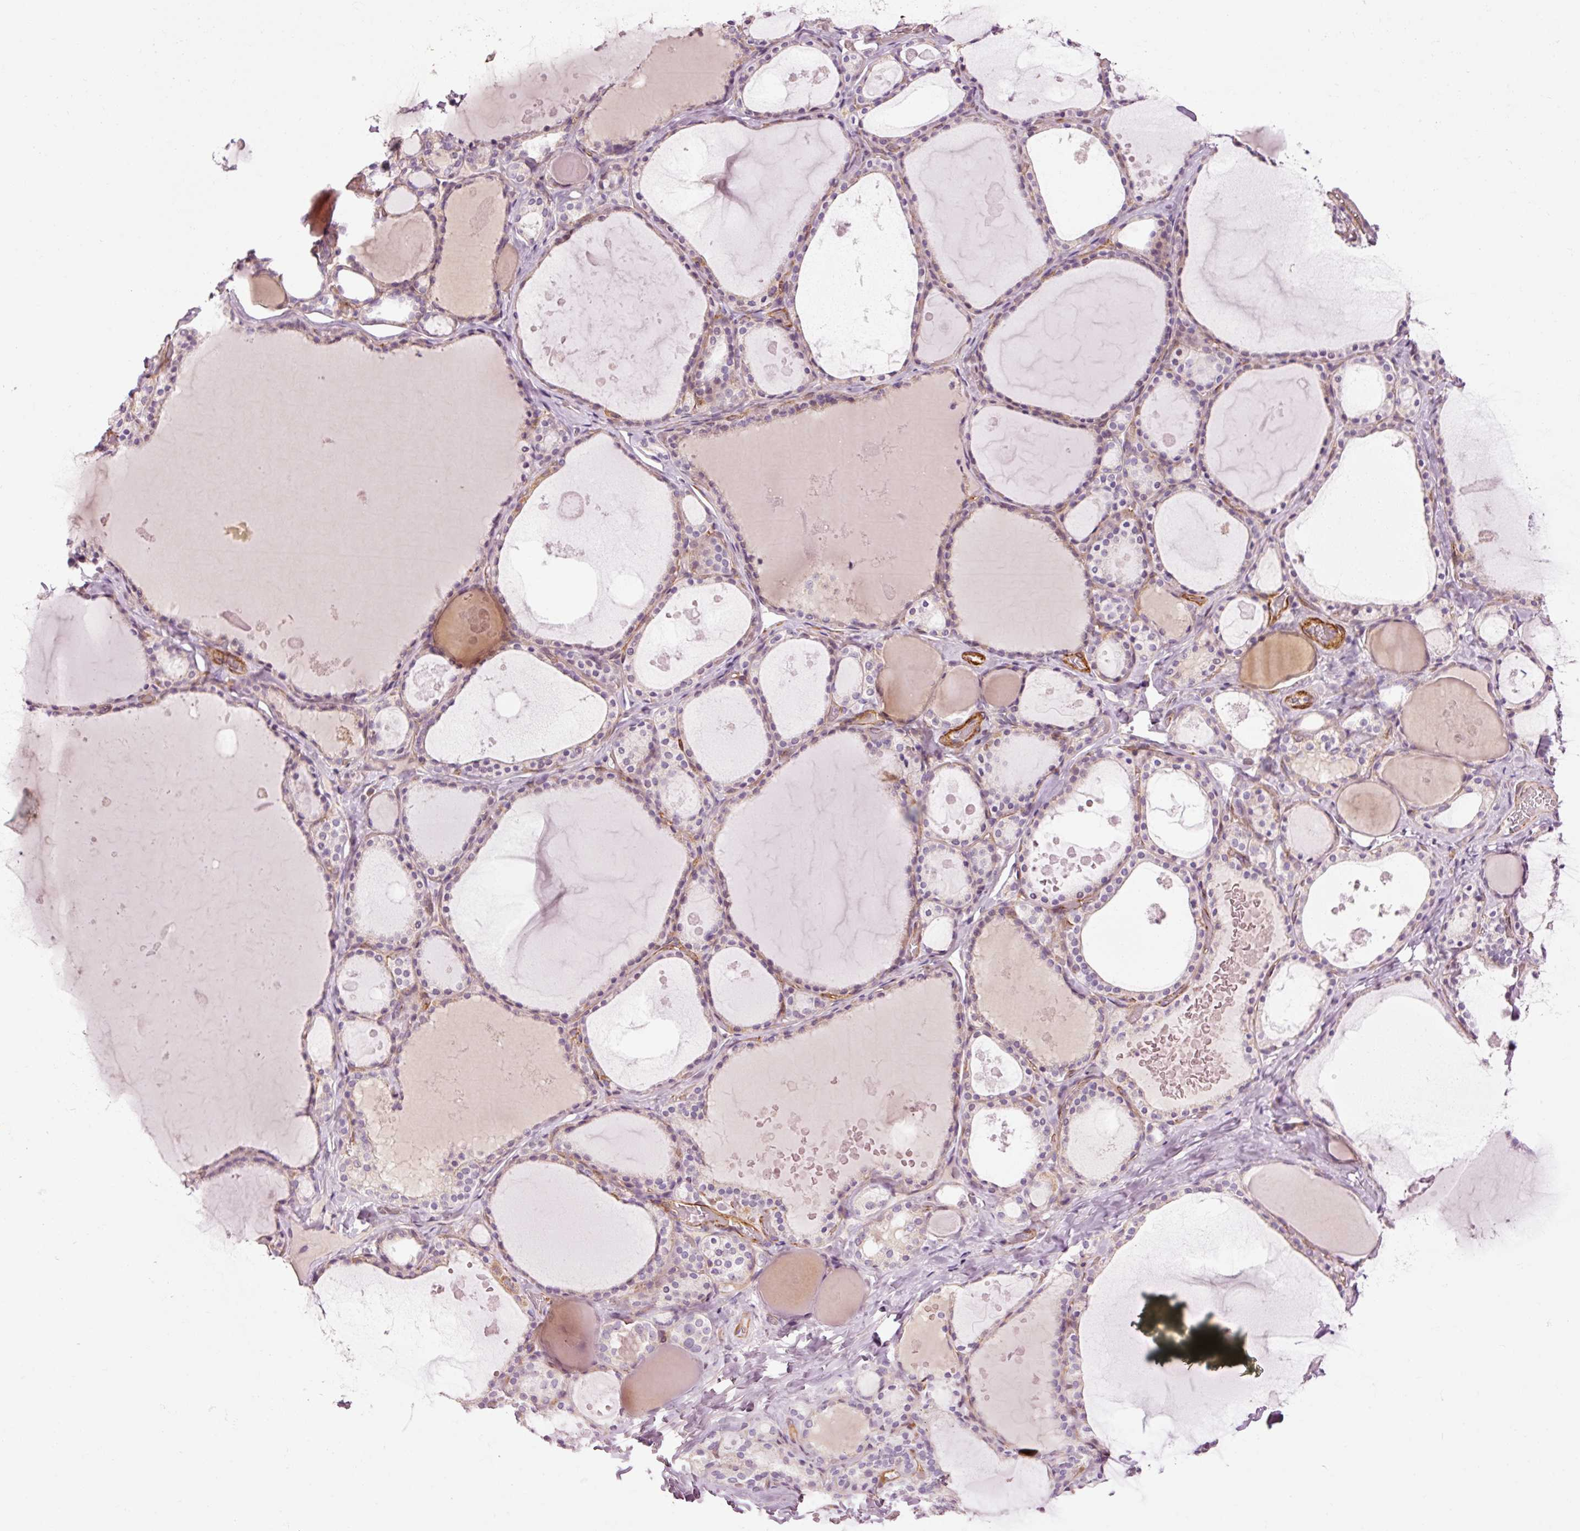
{"staining": {"intensity": "weak", "quantity": "25%-75%", "location": "cytoplasmic/membranous"}, "tissue": "thyroid gland", "cell_type": "Glandular cells", "image_type": "normal", "snomed": [{"axis": "morphology", "description": "Normal tissue, NOS"}, {"axis": "topography", "description": "Thyroid gland"}], "caption": "IHC (DAB) staining of benign human thyroid gland shows weak cytoplasmic/membranous protein staining in approximately 25%-75% of glandular cells.", "gene": "ANKRD20A1", "patient": {"sex": "male", "age": 56}}